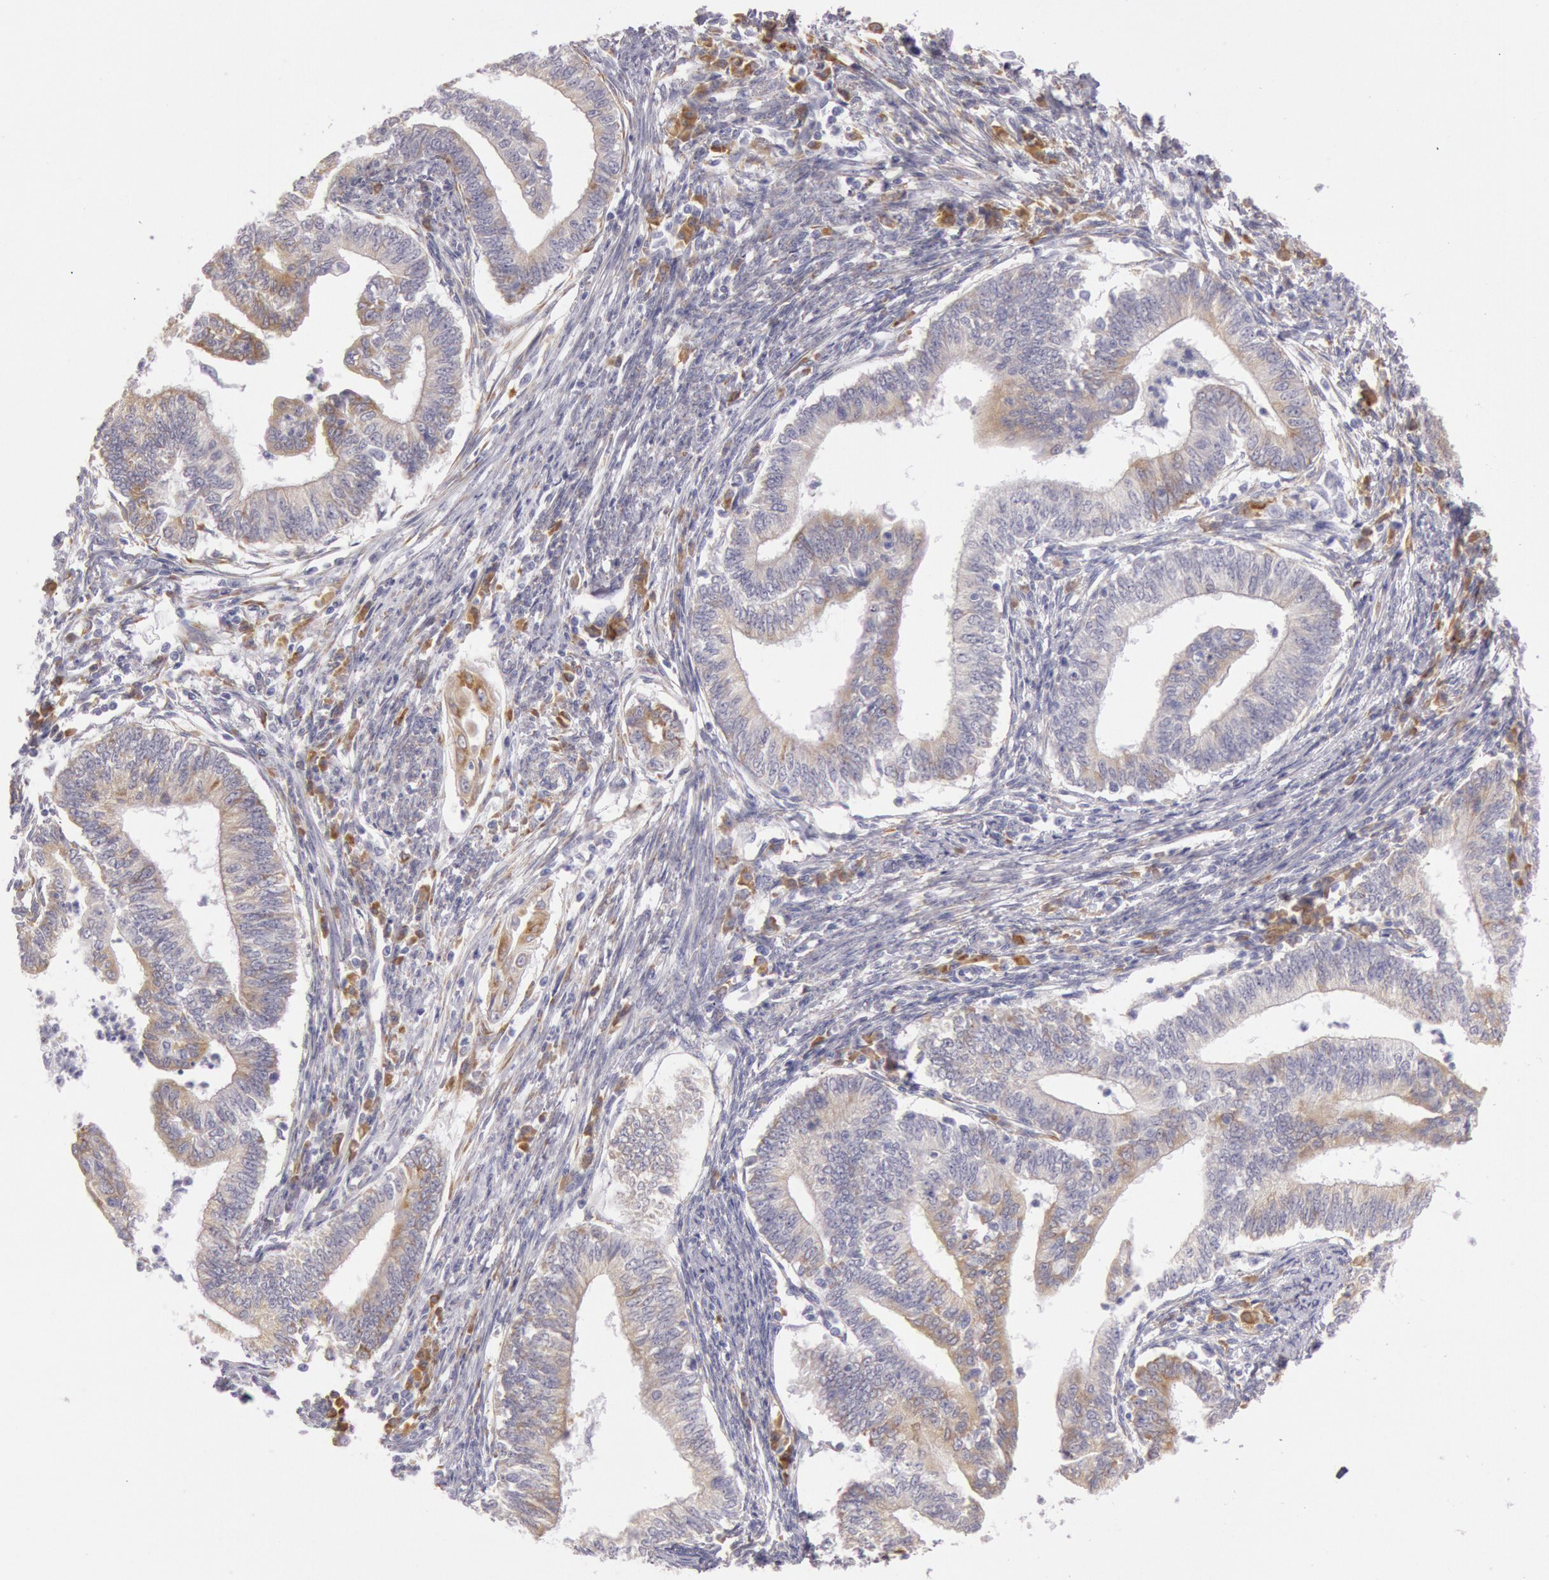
{"staining": {"intensity": "weak", "quantity": "25%-75%", "location": "cytoplasmic/membranous"}, "tissue": "endometrial cancer", "cell_type": "Tumor cells", "image_type": "cancer", "snomed": [{"axis": "morphology", "description": "Adenocarcinoma, NOS"}, {"axis": "topography", "description": "Endometrium"}], "caption": "Endometrial adenocarcinoma tissue shows weak cytoplasmic/membranous staining in approximately 25%-75% of tumor cells, visualized by immunohistochemistry.", "gene": "CIDEB", "patient": {"sex": "female", "age": 66}}